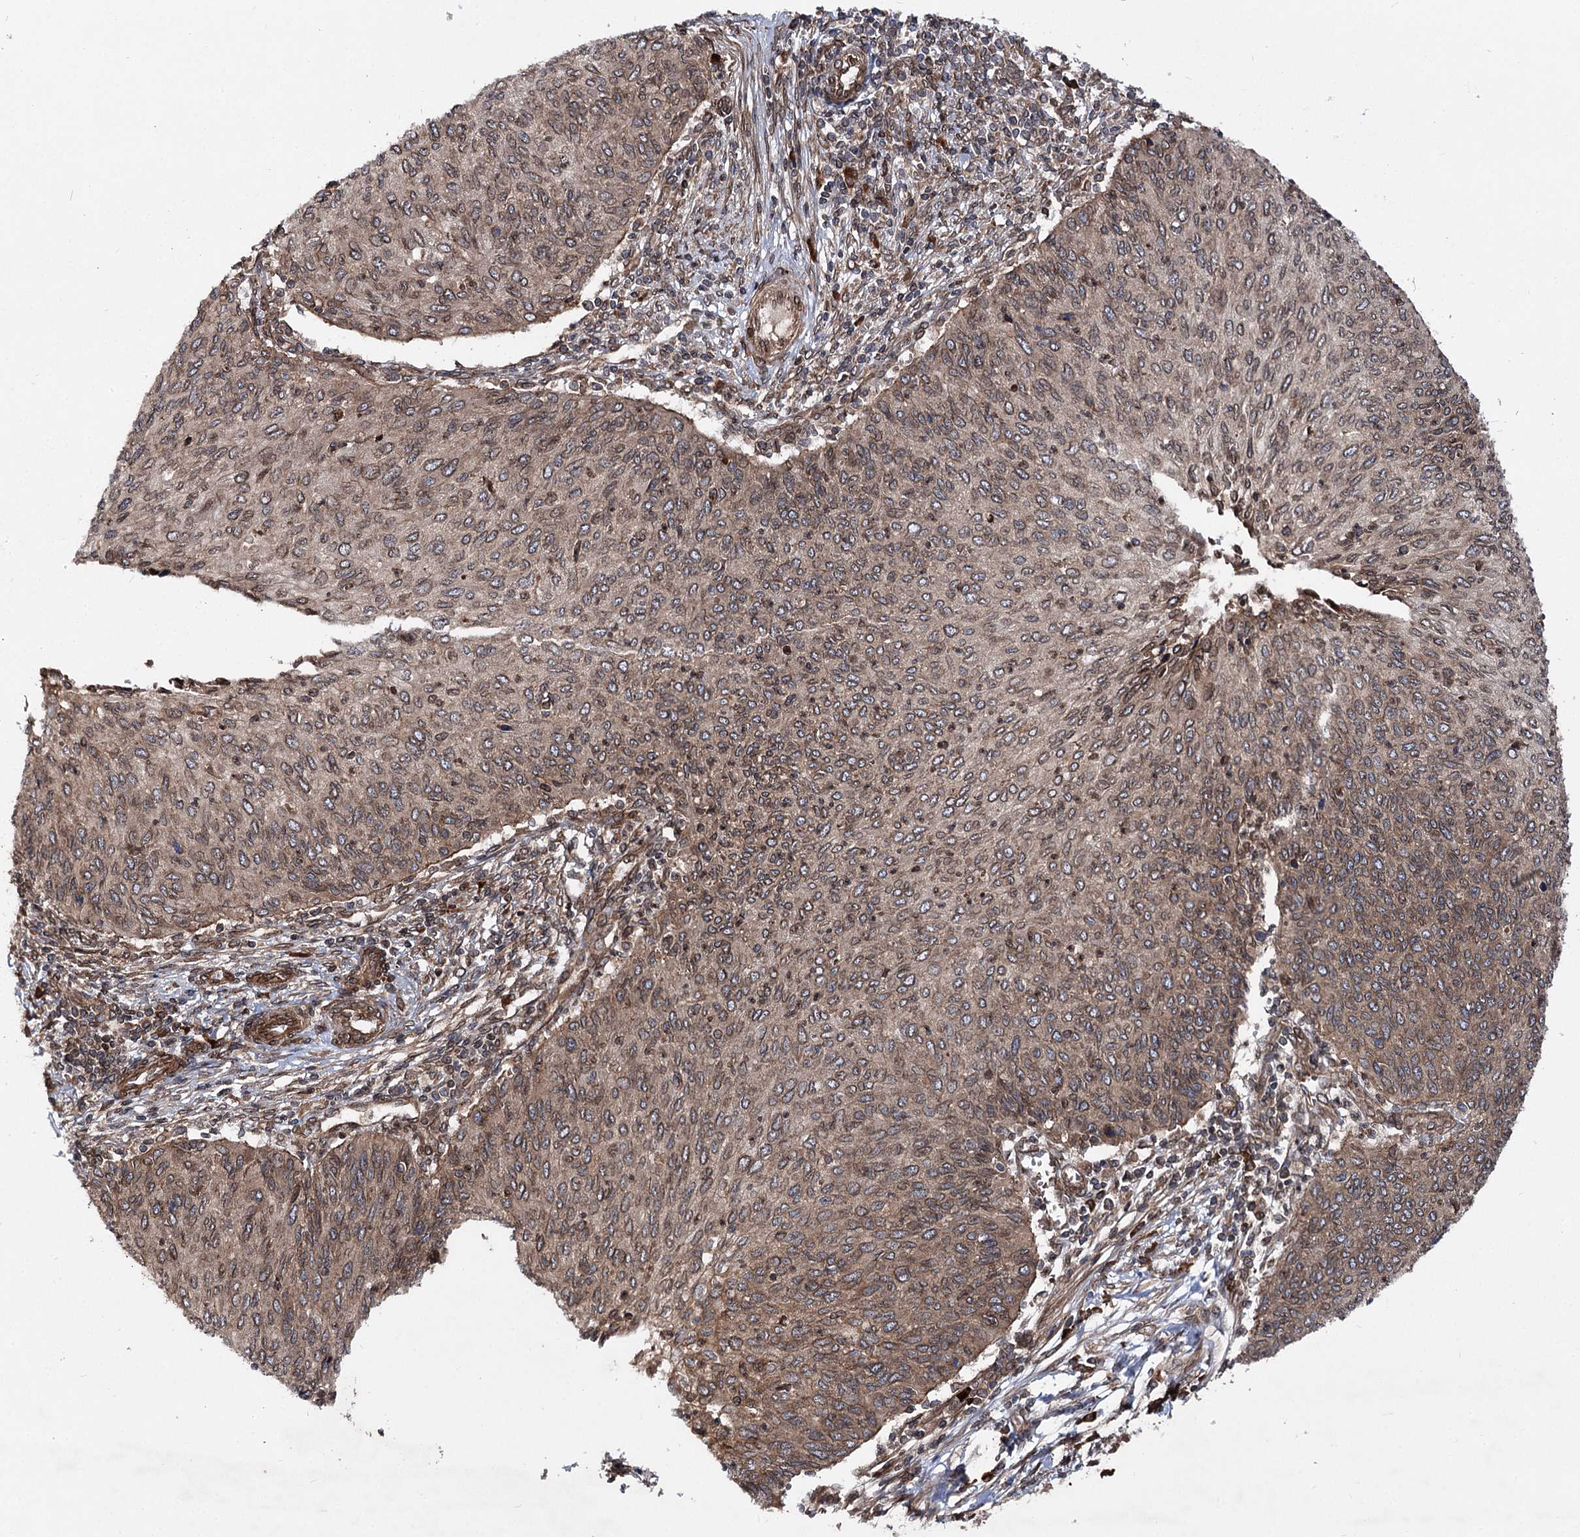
{"staining": {"intensity": "weak", "quantity": ">75%", "location": "cytoplasmic/membranous,nuclear"}, "tissue": "cervical cancer", "cell_type": "Tumor cells", "image_type": "cancer", "snomed": [{"axis": "morphology", "description": "Squamous cell carcinoma, NOS"}, {"axis": "topography", "description": "Cervix"}], "caption": "High-power microscopy captured an IHC histopathology image of cervical squamous cell carcinoma, revealing weak cytoplasmic/membranous and nuclear expression in about >75% of tumor cells.", "gene": "FGFR1OP2", "patient": {"sex": "female", "age": 38}}